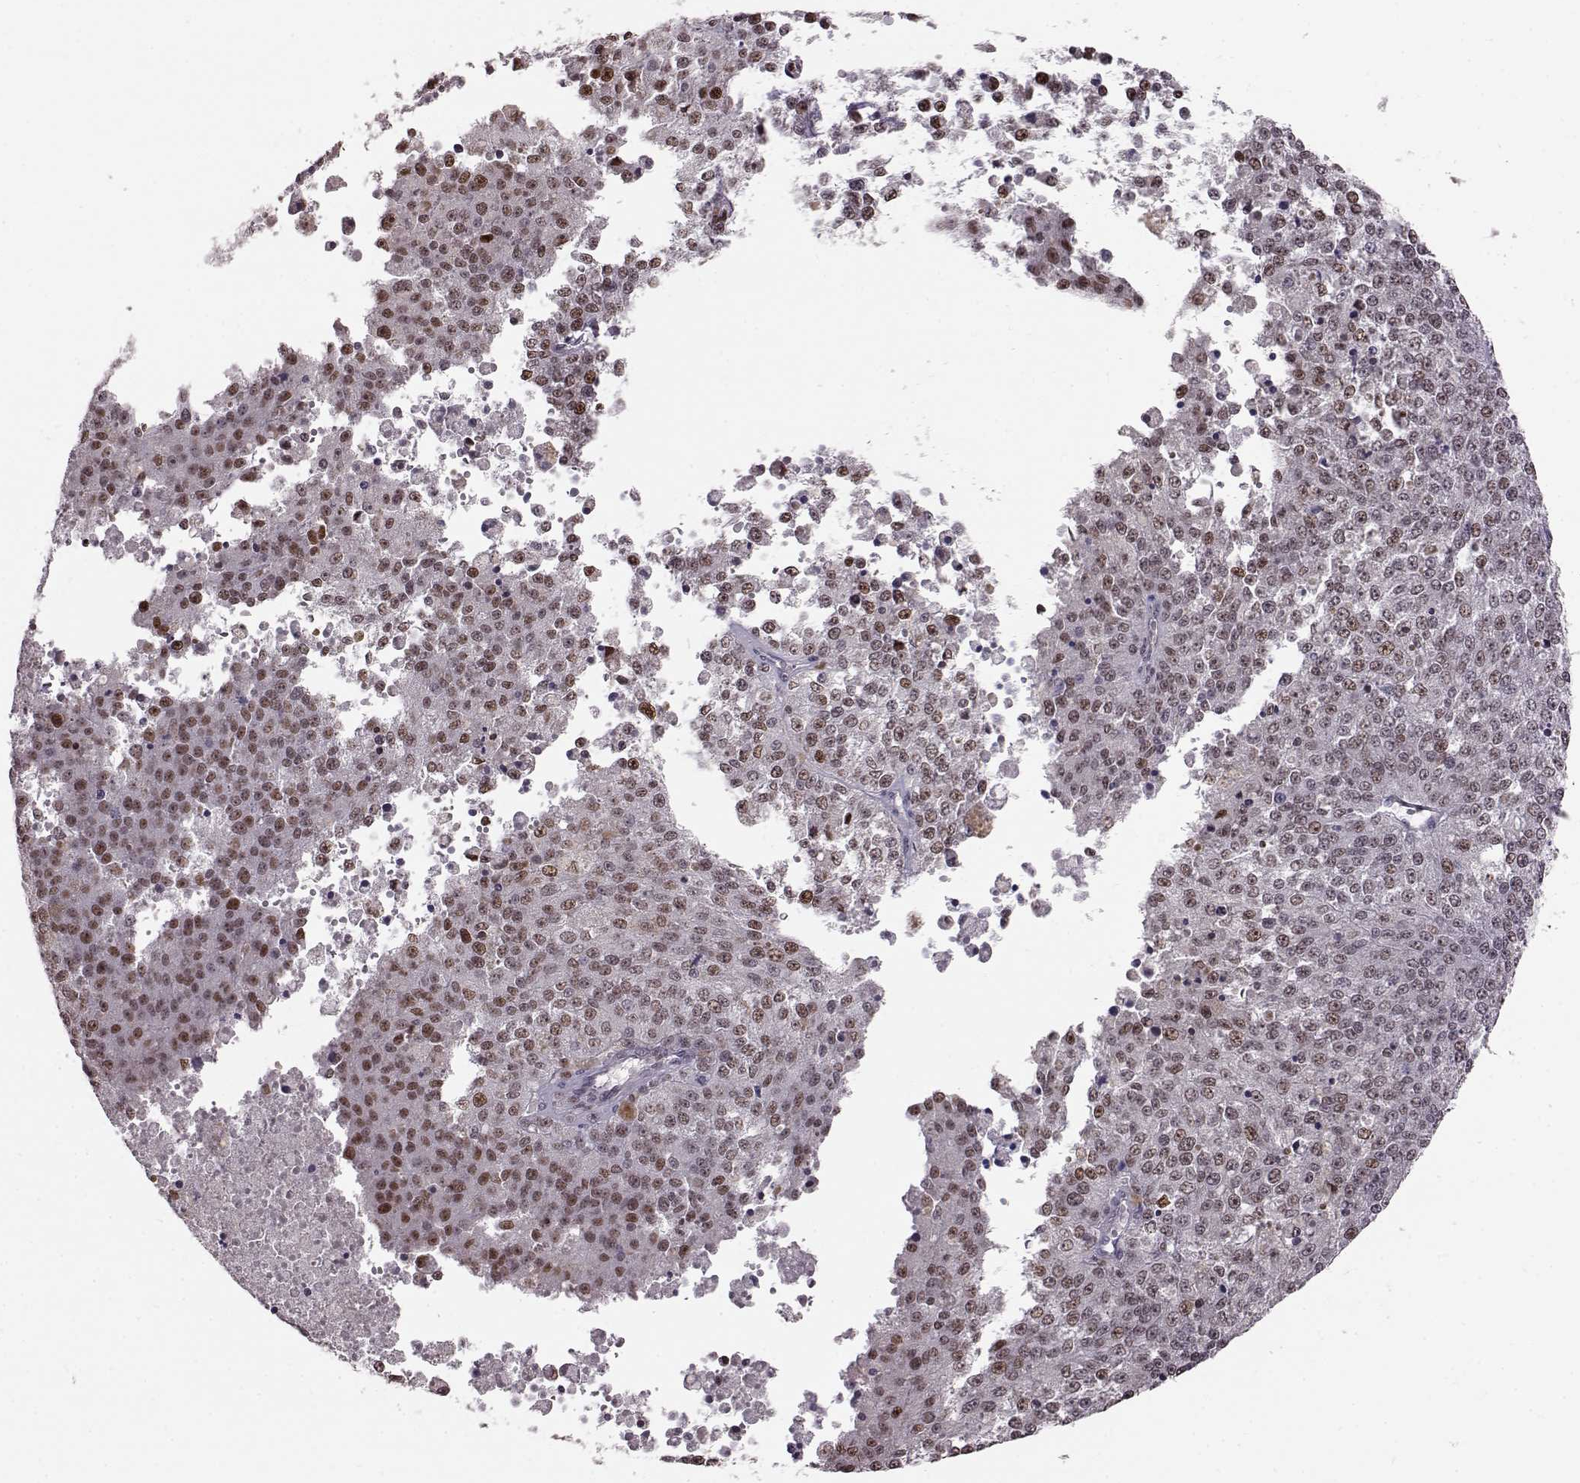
{"staining": {"intensity": "moderate", "quantity": "25%-75%", "location": "nuclear"}, "tissue": "melanoma", "cell_type": "Tumor cells", "image_type": "cancer", "snomed": [{"axis": "morphology", "description": "Malignant melanoma, Metastatic site"}, {"axis": "topography", "description": "Lymph node"}], "caption": "A micrograph of human malignant melanoma (metastatic site) stained for a protein displays moderate nuclear brown staining in tumor cells.", "gene": "KLF6", "patient": {"sex": "female", "age": 64}}